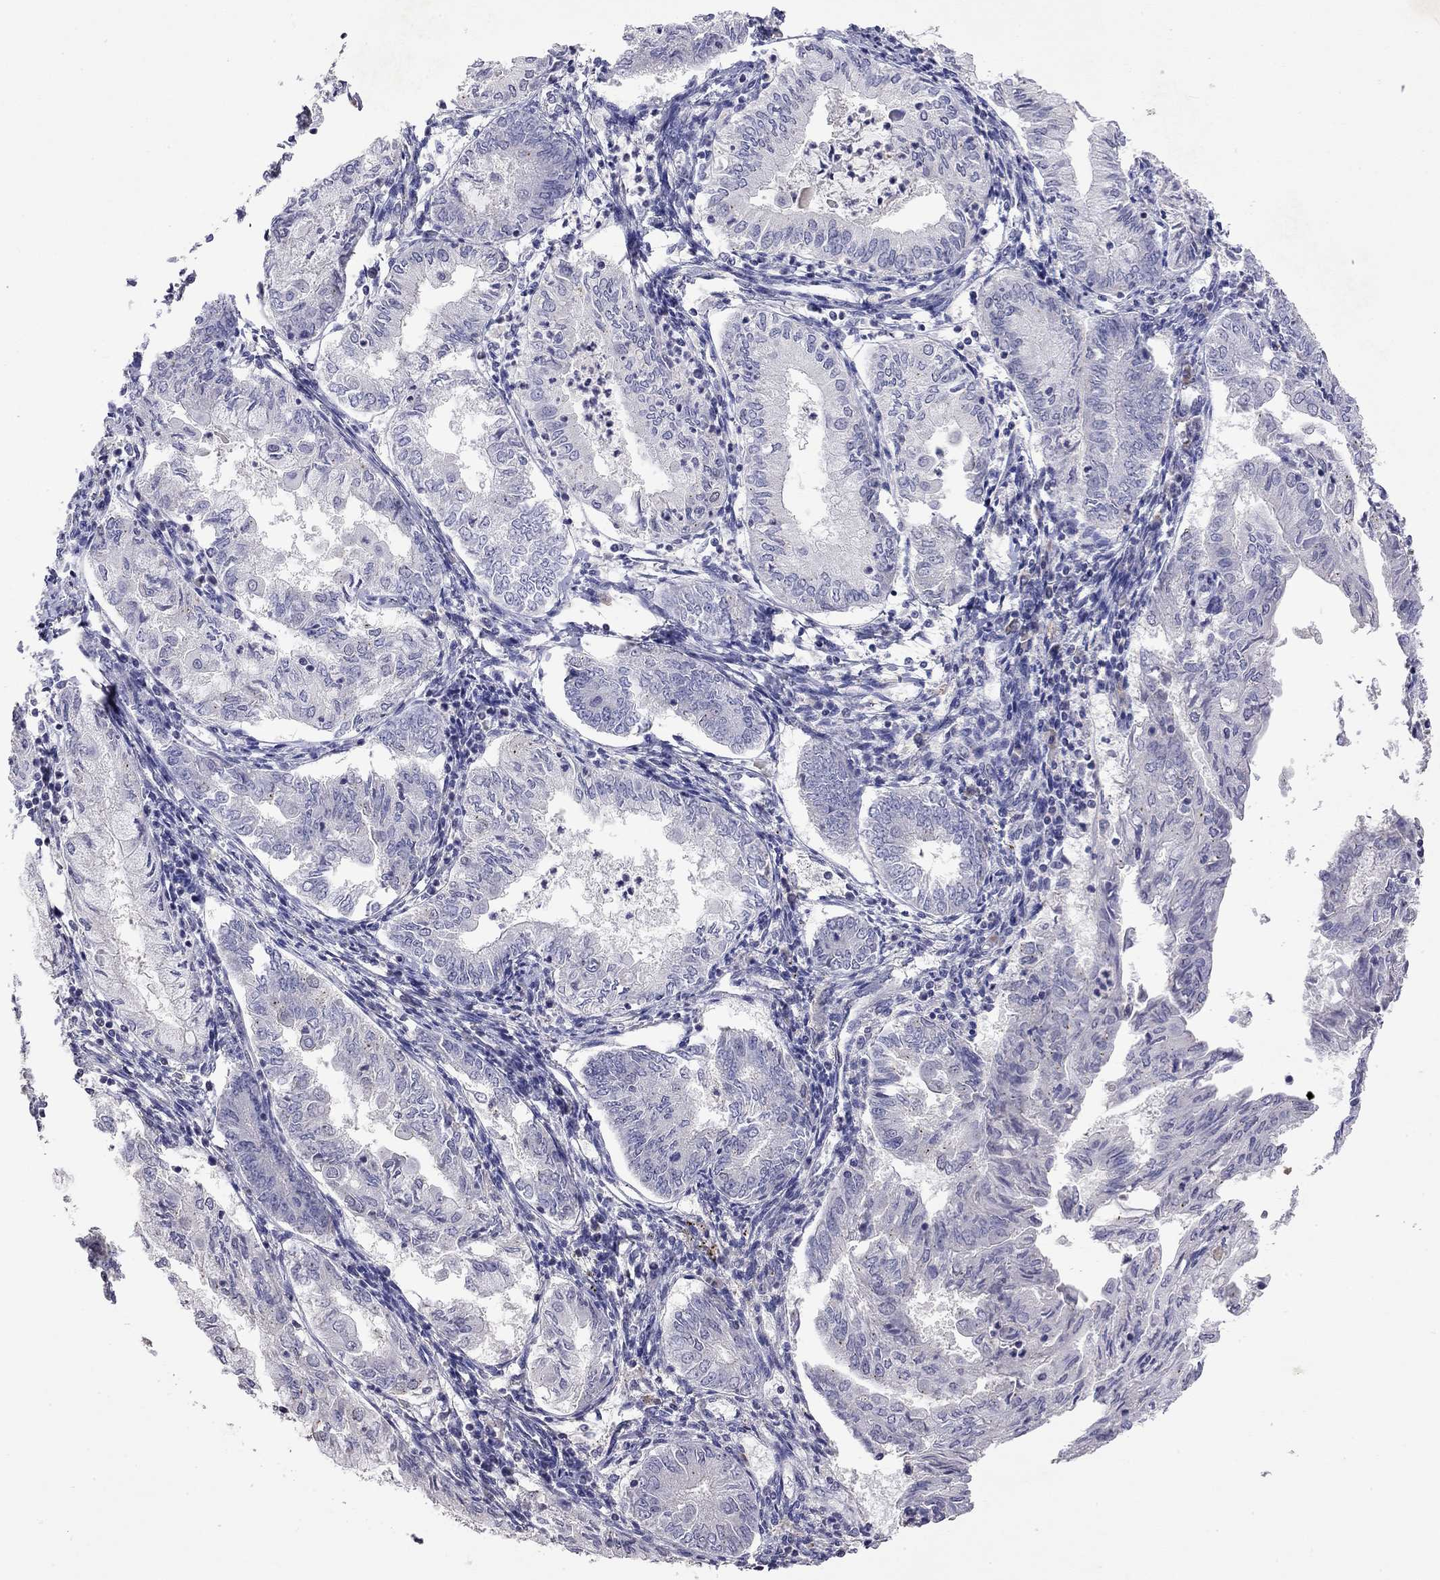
{"staining": {"intensity": "negative", "quantity": "none", "location": "none"}, "tissue": "endometrial cancer", "cell_type": "Tumor cells", "image_type": "cancer", "snomed": [{"axis": "morphology", "description": "Adenocarcinoma, NOS"}, {"axis": "topography", "description": "Endometrium"}], "caption": "There is no significant expression in tumor cells of endometrial adenocarcinoma. (Brightfield microscopy of DAB (3,3'-diaminobenzidine) immunohistochemistry (IHC) at high magnification).", "gene": "WNK3", "patient": {"sex": "female", "age": 68}}